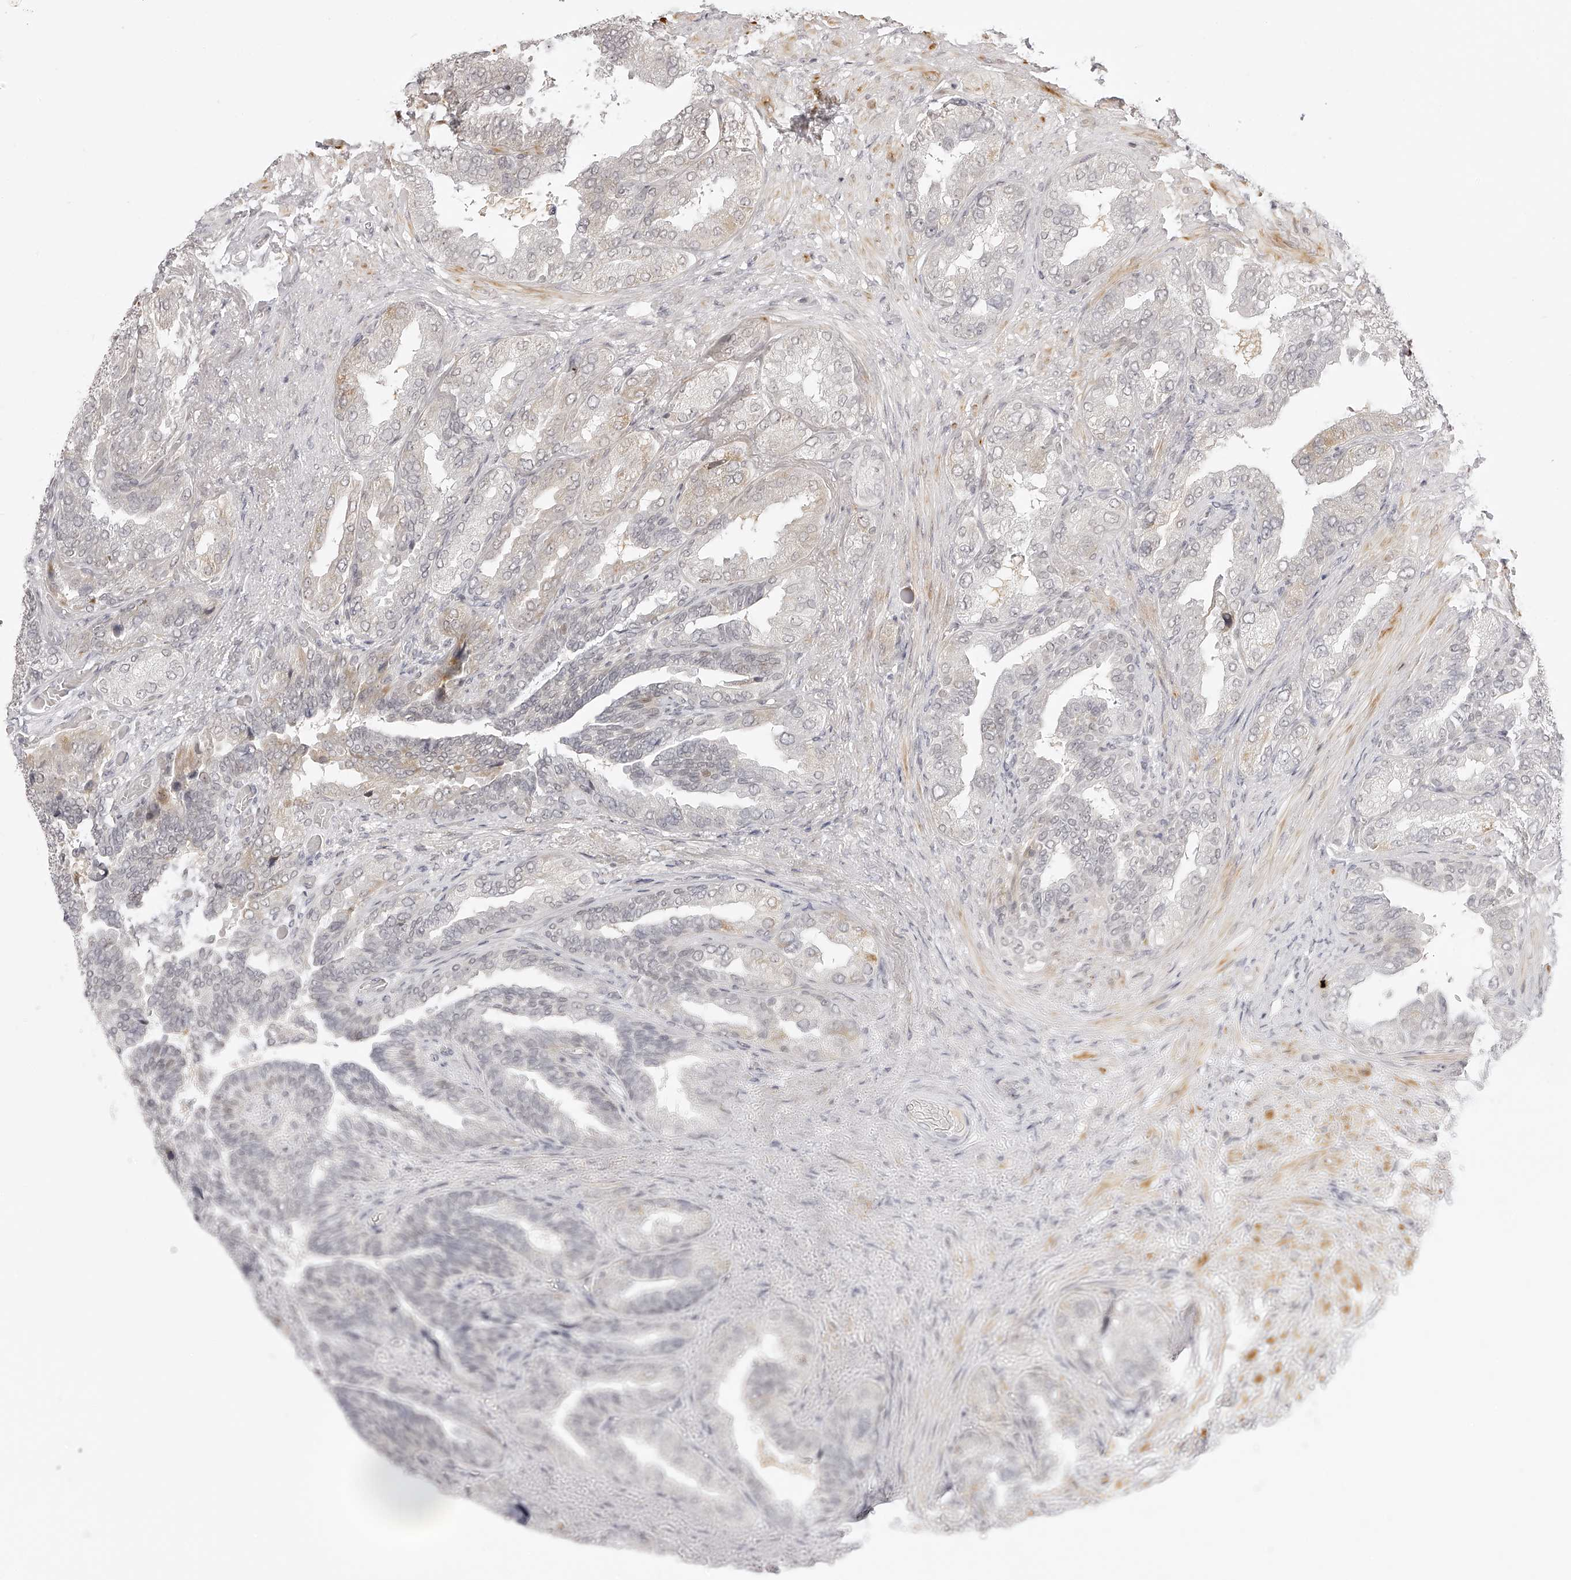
{"staining": {"intensity": "moderate", "quantity": "<25%", "location": "nuclear"}, "tissue": "seminal vesicle", "cell_type": "Glandular cells", "image_type": "normal", "snomed": [{"axis": "morphology", "description": "Normal tissue, NOS"}, {"axis": "topography", "description": "Seminal veicle"}, {"axis": "topography", "description": "Peripheral nerve tissue"}], "caption": "Brown immunohistochemical staining in normal human seminal vesicle demonstrates moderate nuclear positivity in approximately <25% of glandular cells.", "gene": "PLEKHG1", "patient": {"sex": "male", "age": 63}}